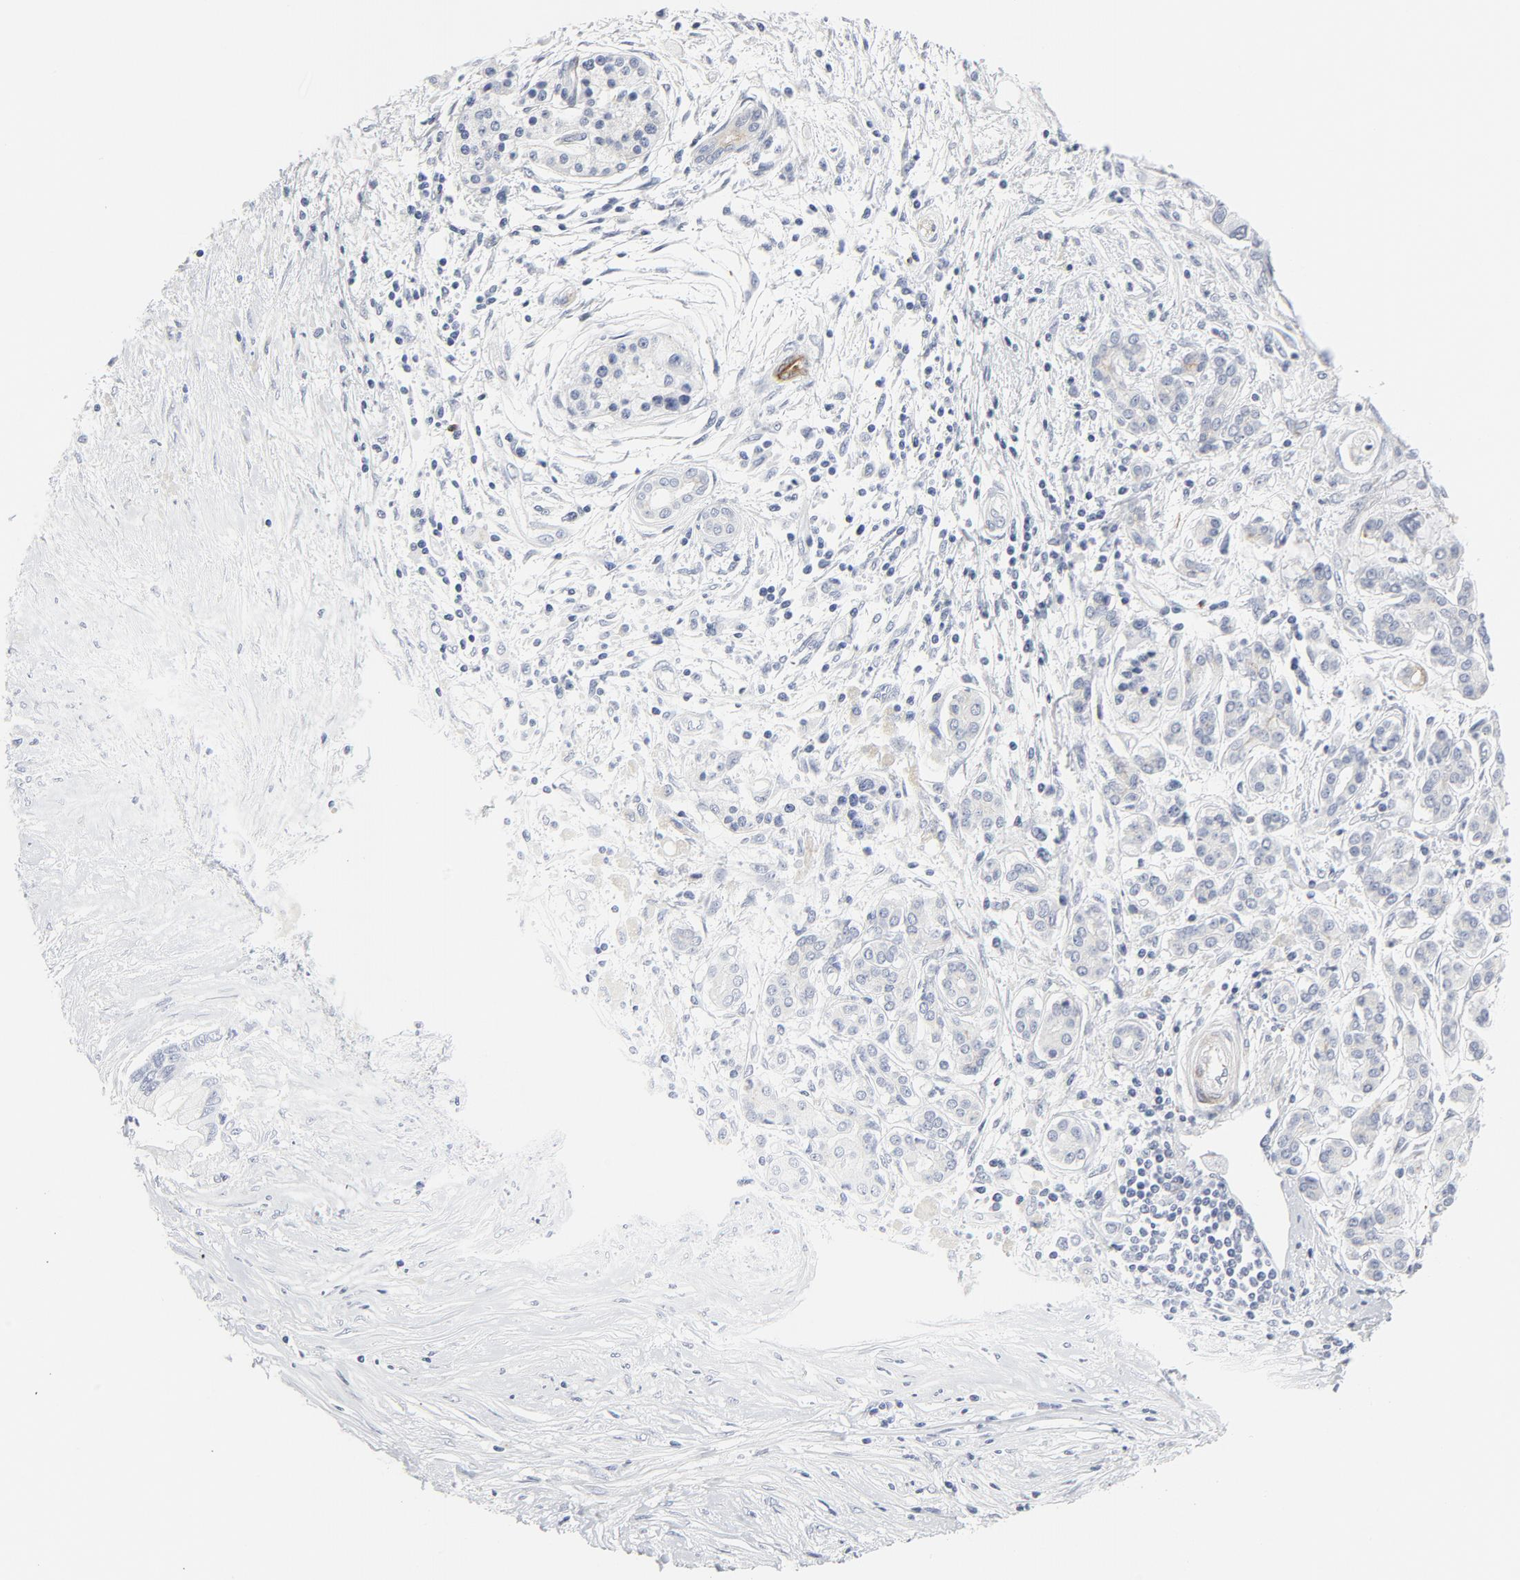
{"staining": {"intensity": "negative", "quantity": "none", "location": "none"}, "tissue": "pancreatic cancer", "cell_type": "Tumor cells", "image_type": "cancer", "snomed": [{"axis": "morphology", "description": "Adenocarcinoma, NOS"}, {"axis": "topography", "description": "Pancreas"}], "caption": "Tumor cells are negative for protein expression in human pancreatic cancer (adenocarcinoma).", "gene": "TUBB1", "patient": {"sex": "female", "age": 59}}